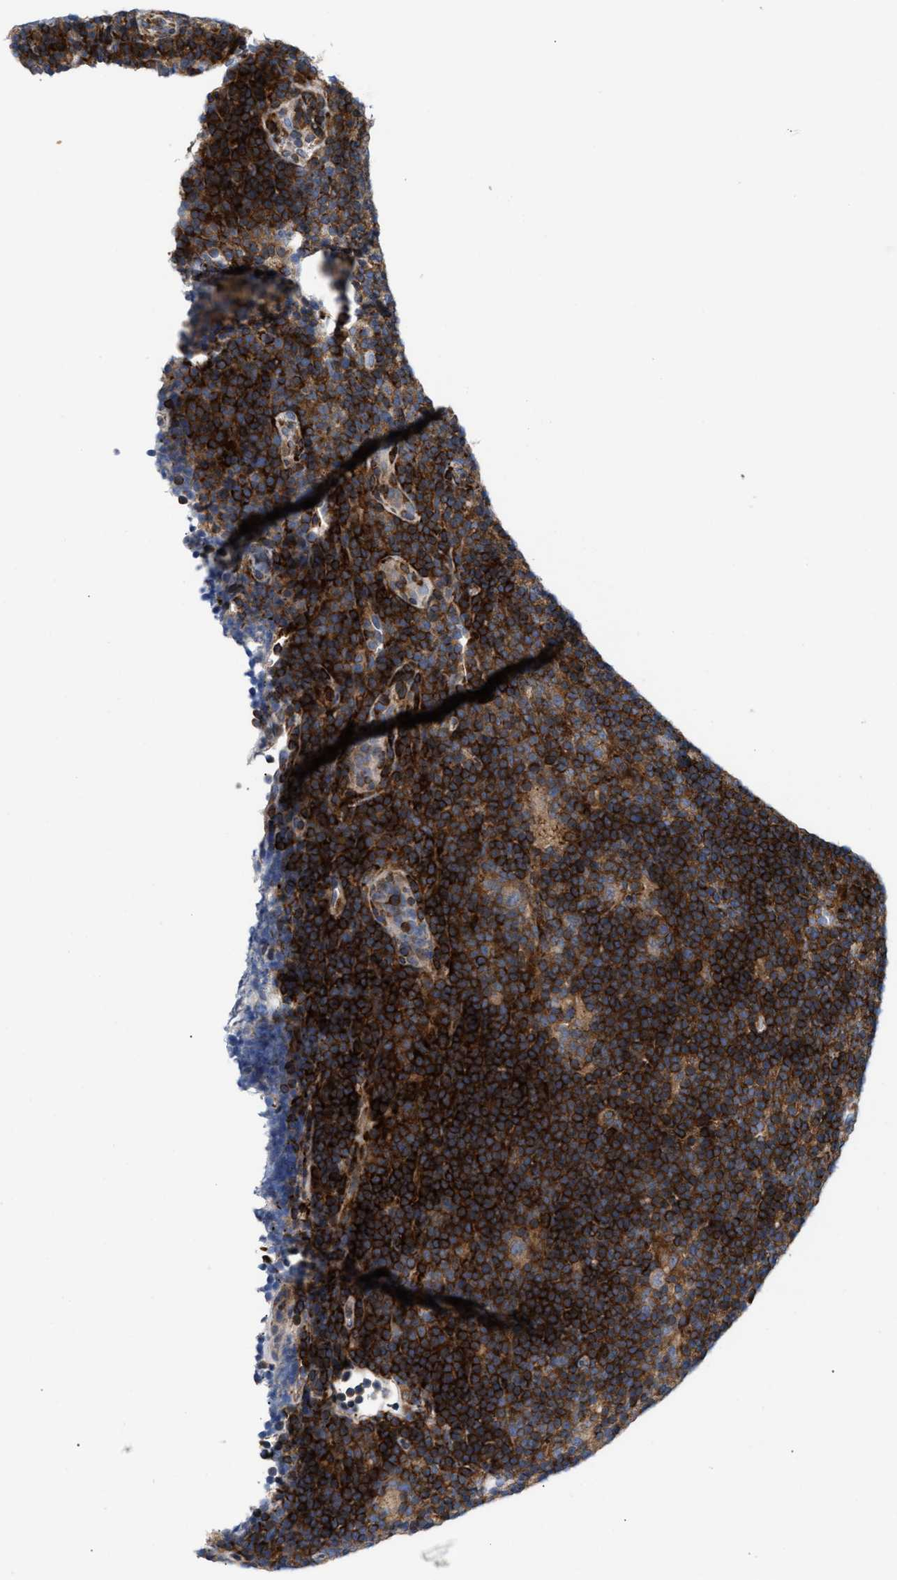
{"staining": {"intensity": "weak", "quantity": "25%-75%", "location": "cytoplasmic/membranous"}, "tissue": "lymphoma", "cell_type": "Tumor cells", "image_type": "cancer", "snomed": [{"axis": "morphology", "description": "Hodgkin's disease, NOS"}, {"axis": "topography", "description": "Lymph node"}], "caption": "Immunohistochemical staining of lymphoma exhibits weak cytoplasmic/membranous protein positivity in about 25%-75% of tumor cells.", "gene": "ATP9A", "patient": {"sex": "female", "age": 57}}